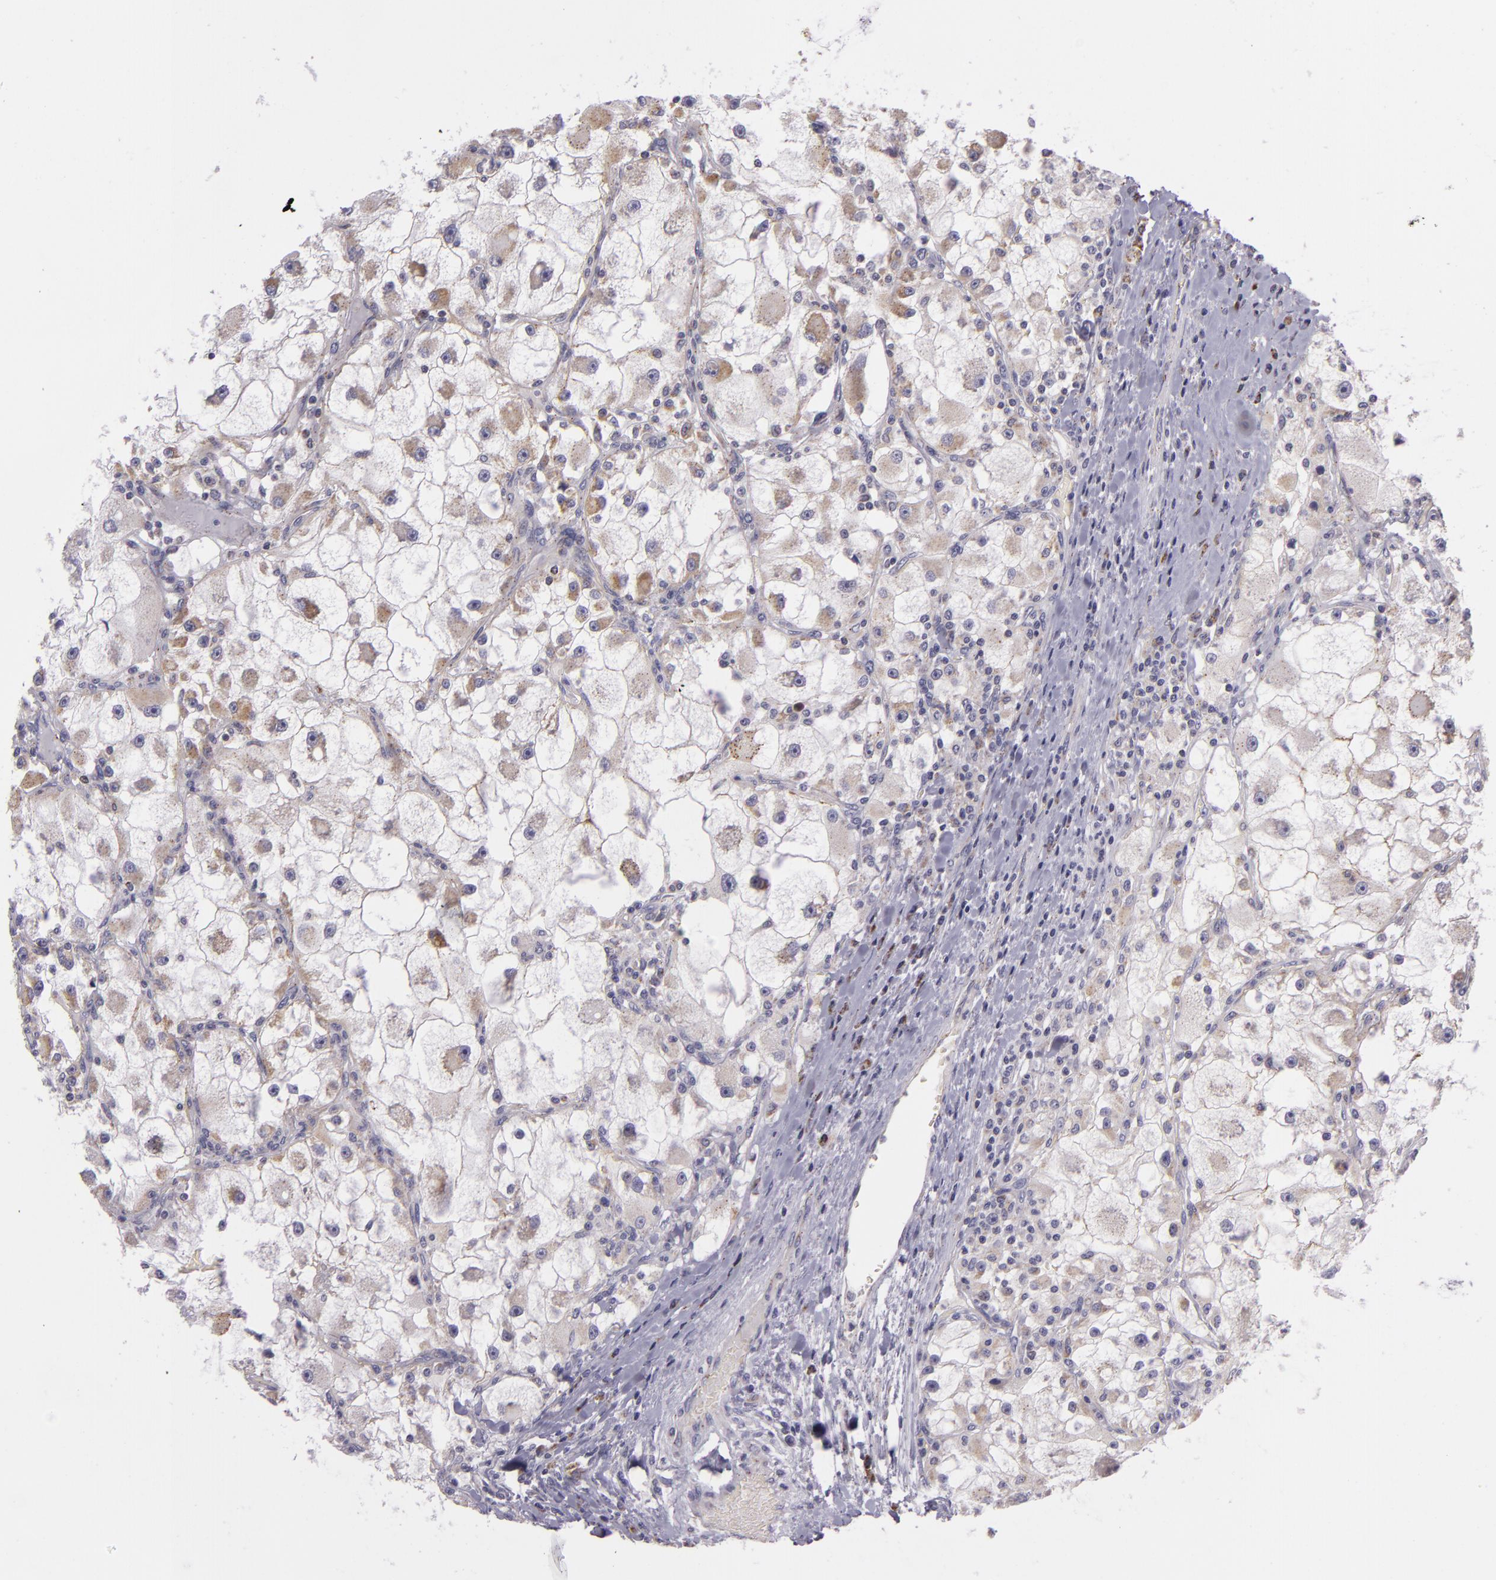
{"staining": {"intensity": "weak", "quantity": "<25%", "location": "cytoplasmic/membranous"}, "tissue": "renal cancer", "cell_type": "Tumor cells", "image_type": "cancer", "snomed": [{"axis": "morphology", "description": "Adenocarcinoma, NOS"}, {"axis": "topography", "description": "Kidney"}], "caption": "Tumor cells show no significant protein staining in adenocarcinoma (renal). (DAB immunohistochemistry visualized using brightfield microscopy, high magnification).", "gene": "CILK1", "patient": {"sex": "female", "age": 73}}